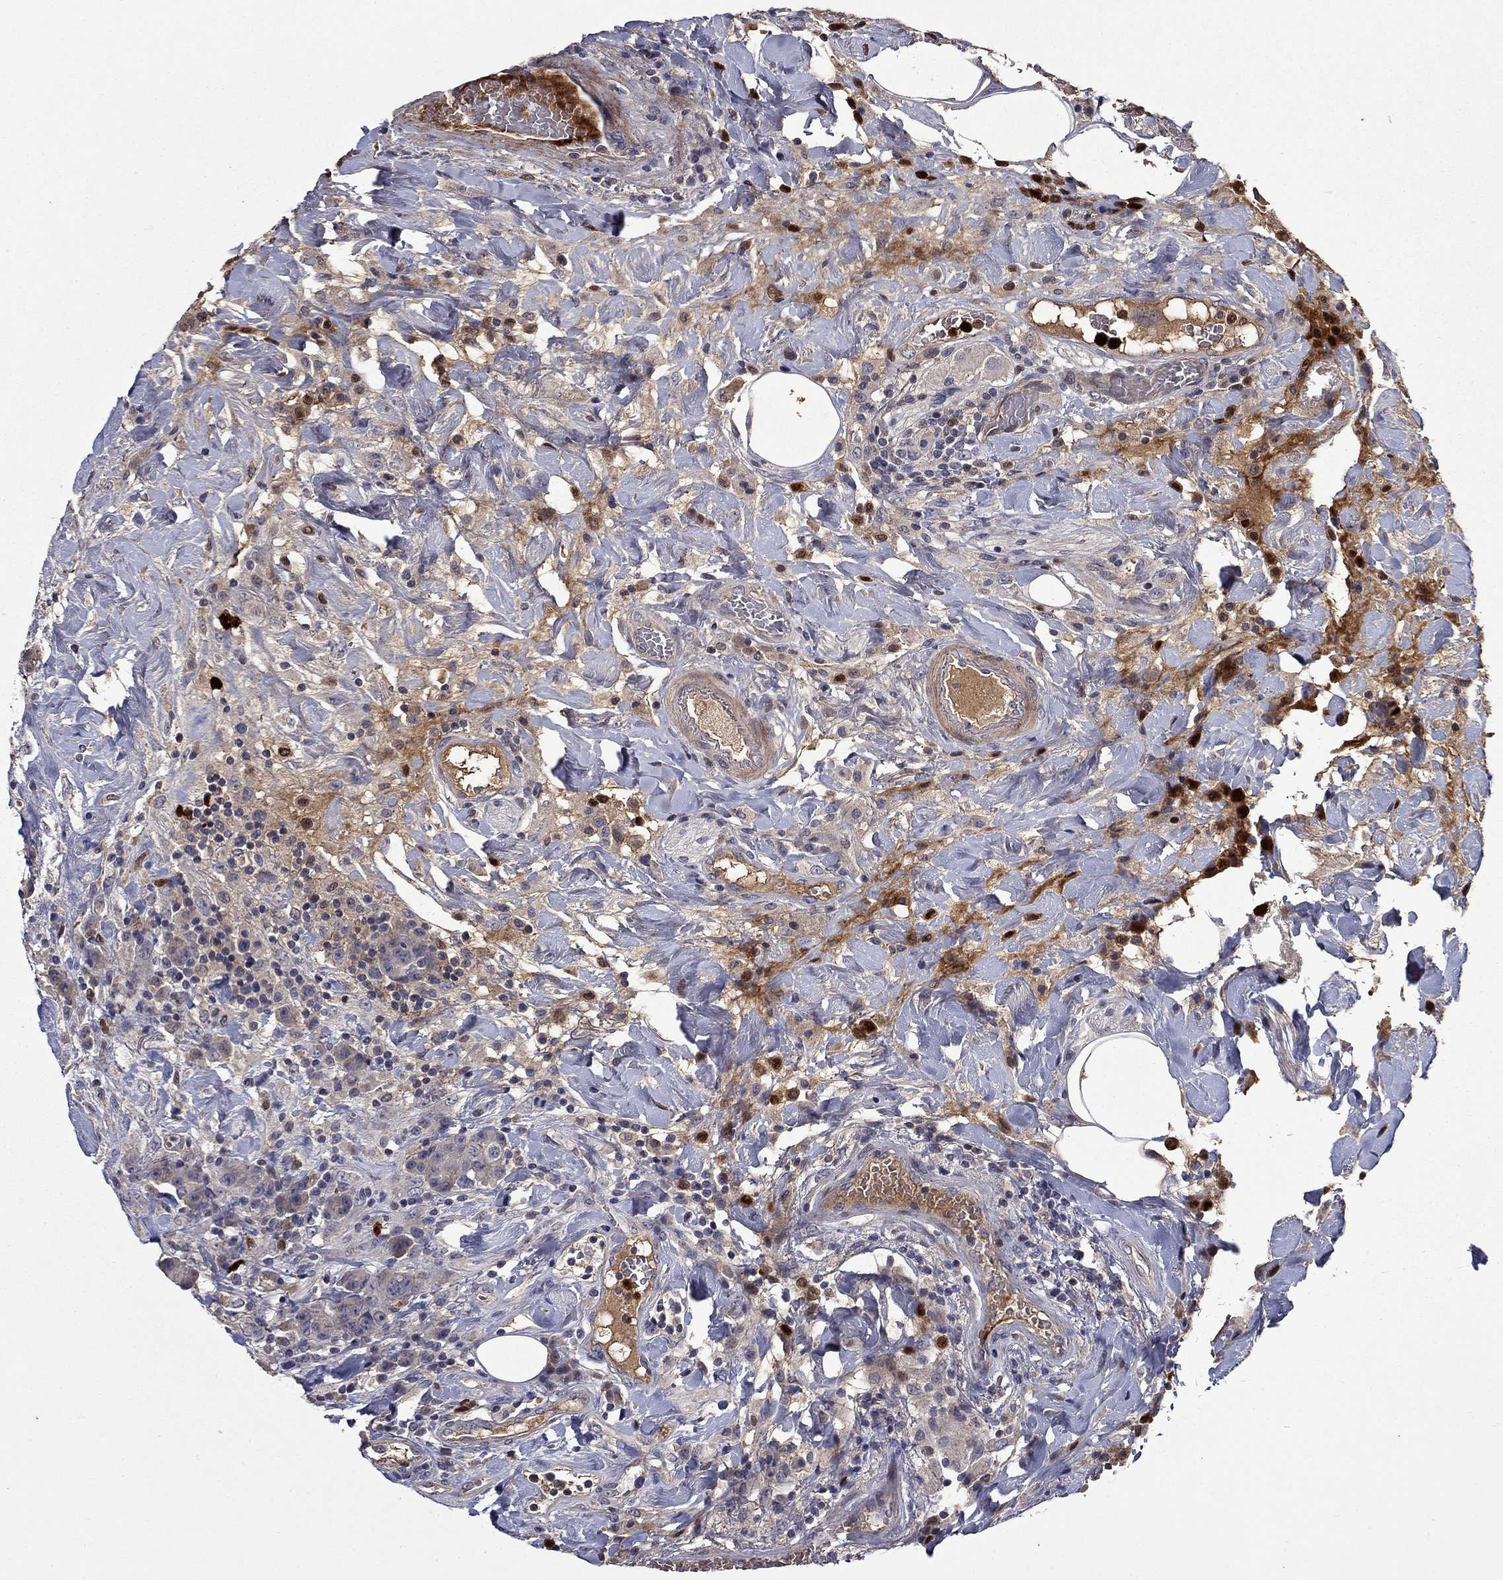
{"staining": {"intensity": "negative", "quantity": "none", "location": "none"}, "tissue": "colorectal cancer", "cell_type": "Tumor cells", "image_type": "cancer", "snomed": [{"axis": "morphology", "description": "Adenocarcinoma, NOS"}, {"axis": "topography", "description": "Colon"}], "caption": "DAB (3,3'-diaminobenzidine) immunohistochemical staining of colorectal cancer (adenocarcinoma) shows no significant staining in tumor cells.", "gene": "SATB1", "patient": {"sex": "female", "age": 69}}